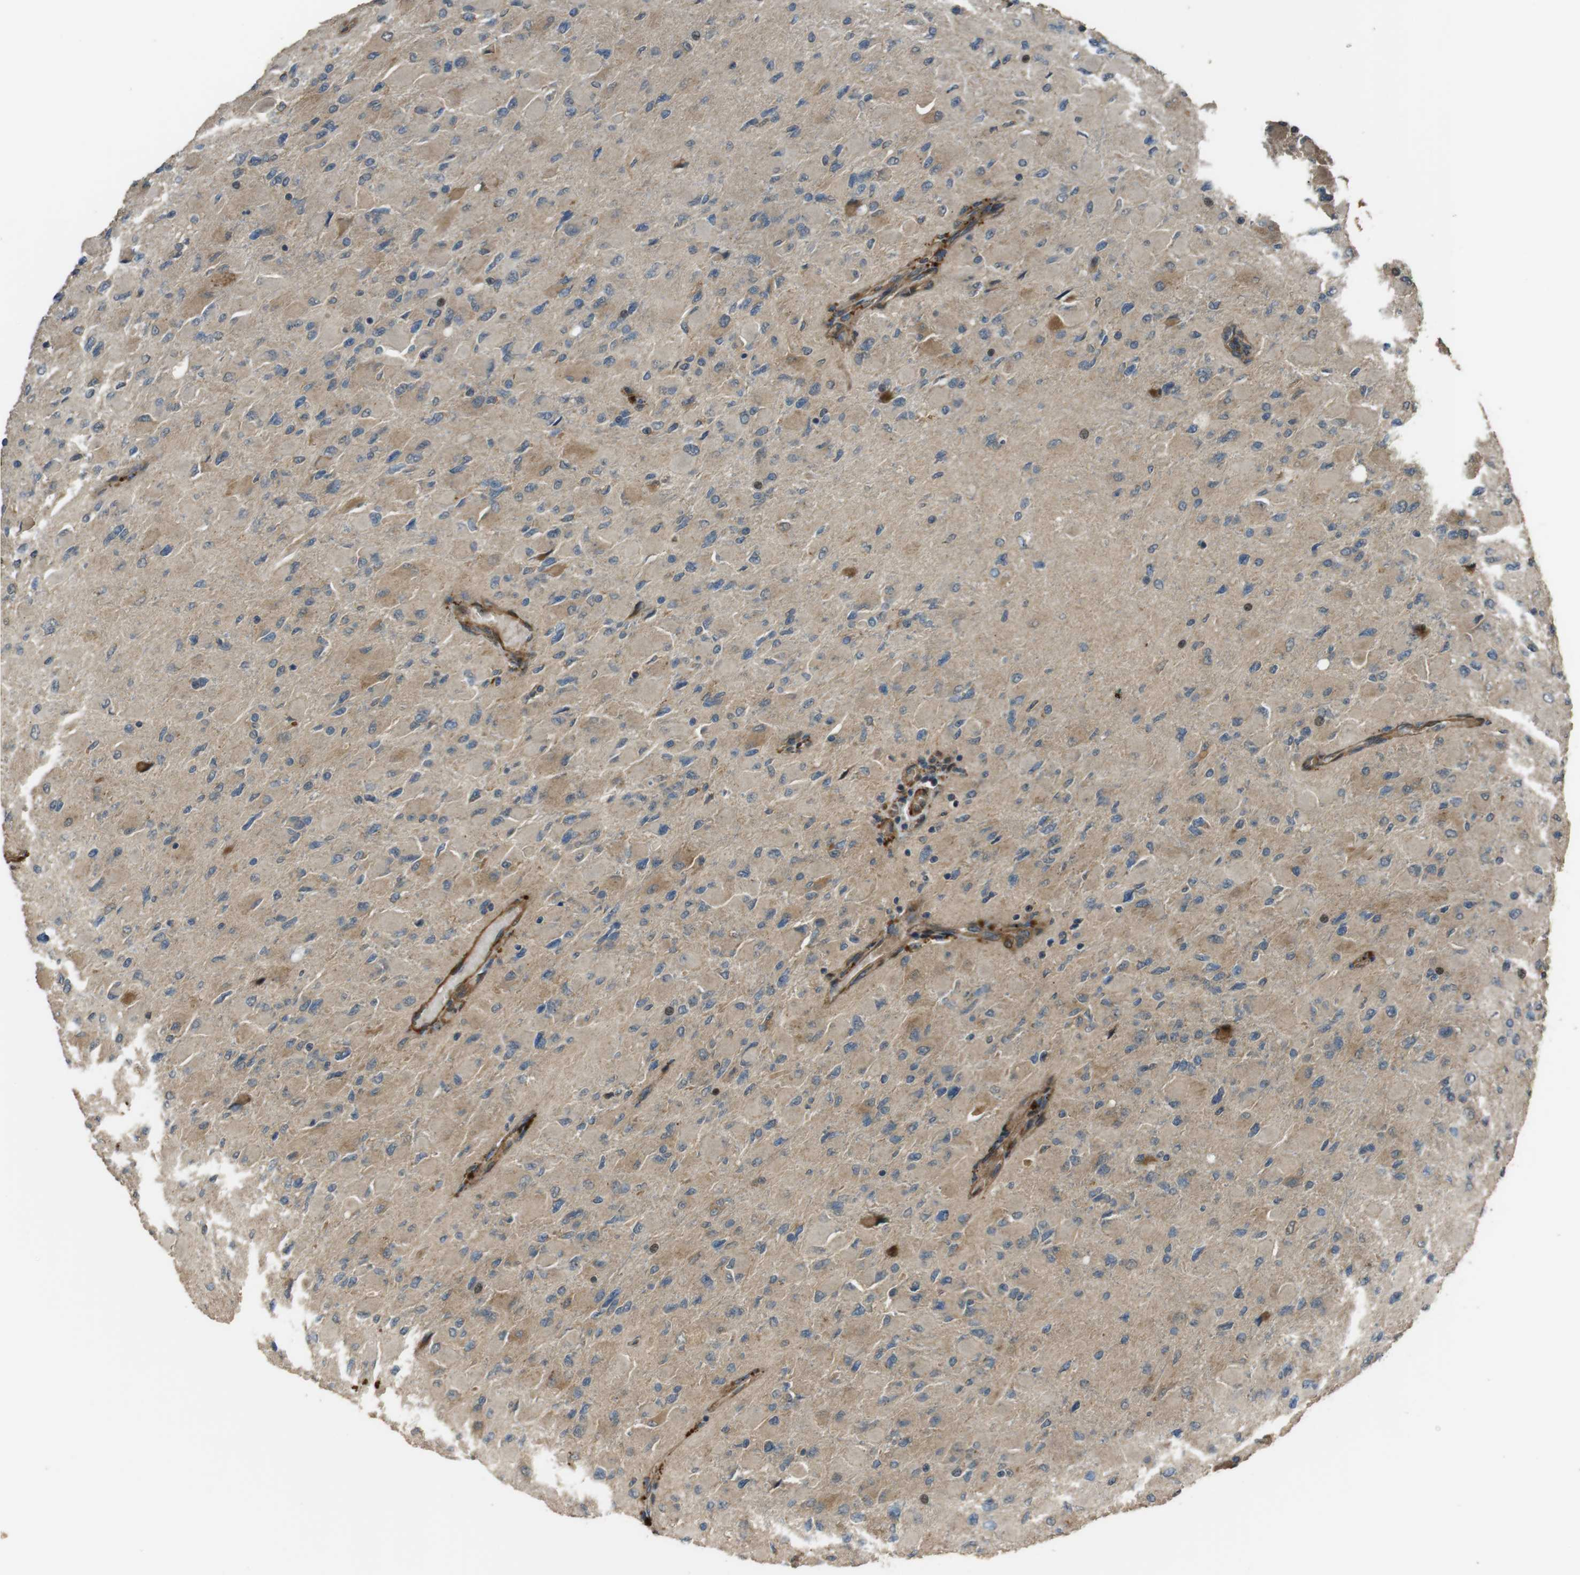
{"staining": {"intensity": "weak", "quantity": "25%-75%", "location": "cytoplasmic/membranous"}, "tissue": "glioma", "cell_type": "Tumor cells", "image_type": "cancer", "snomed": [{"axis": "morphology", "description": "Glioma, malignant, High grade"}, {"axis": "topography", "description": "Cerebral cortex"}], "caption": "An IHC histopathology image of tumor tissue is shown. Protein staining in brown shows weak cytoplasmic/membranous positivity in malignant glioma (high-grade) within tumor cells.", "gene": "MSRB3", "patient": {"sex": "female", "age": 36}}